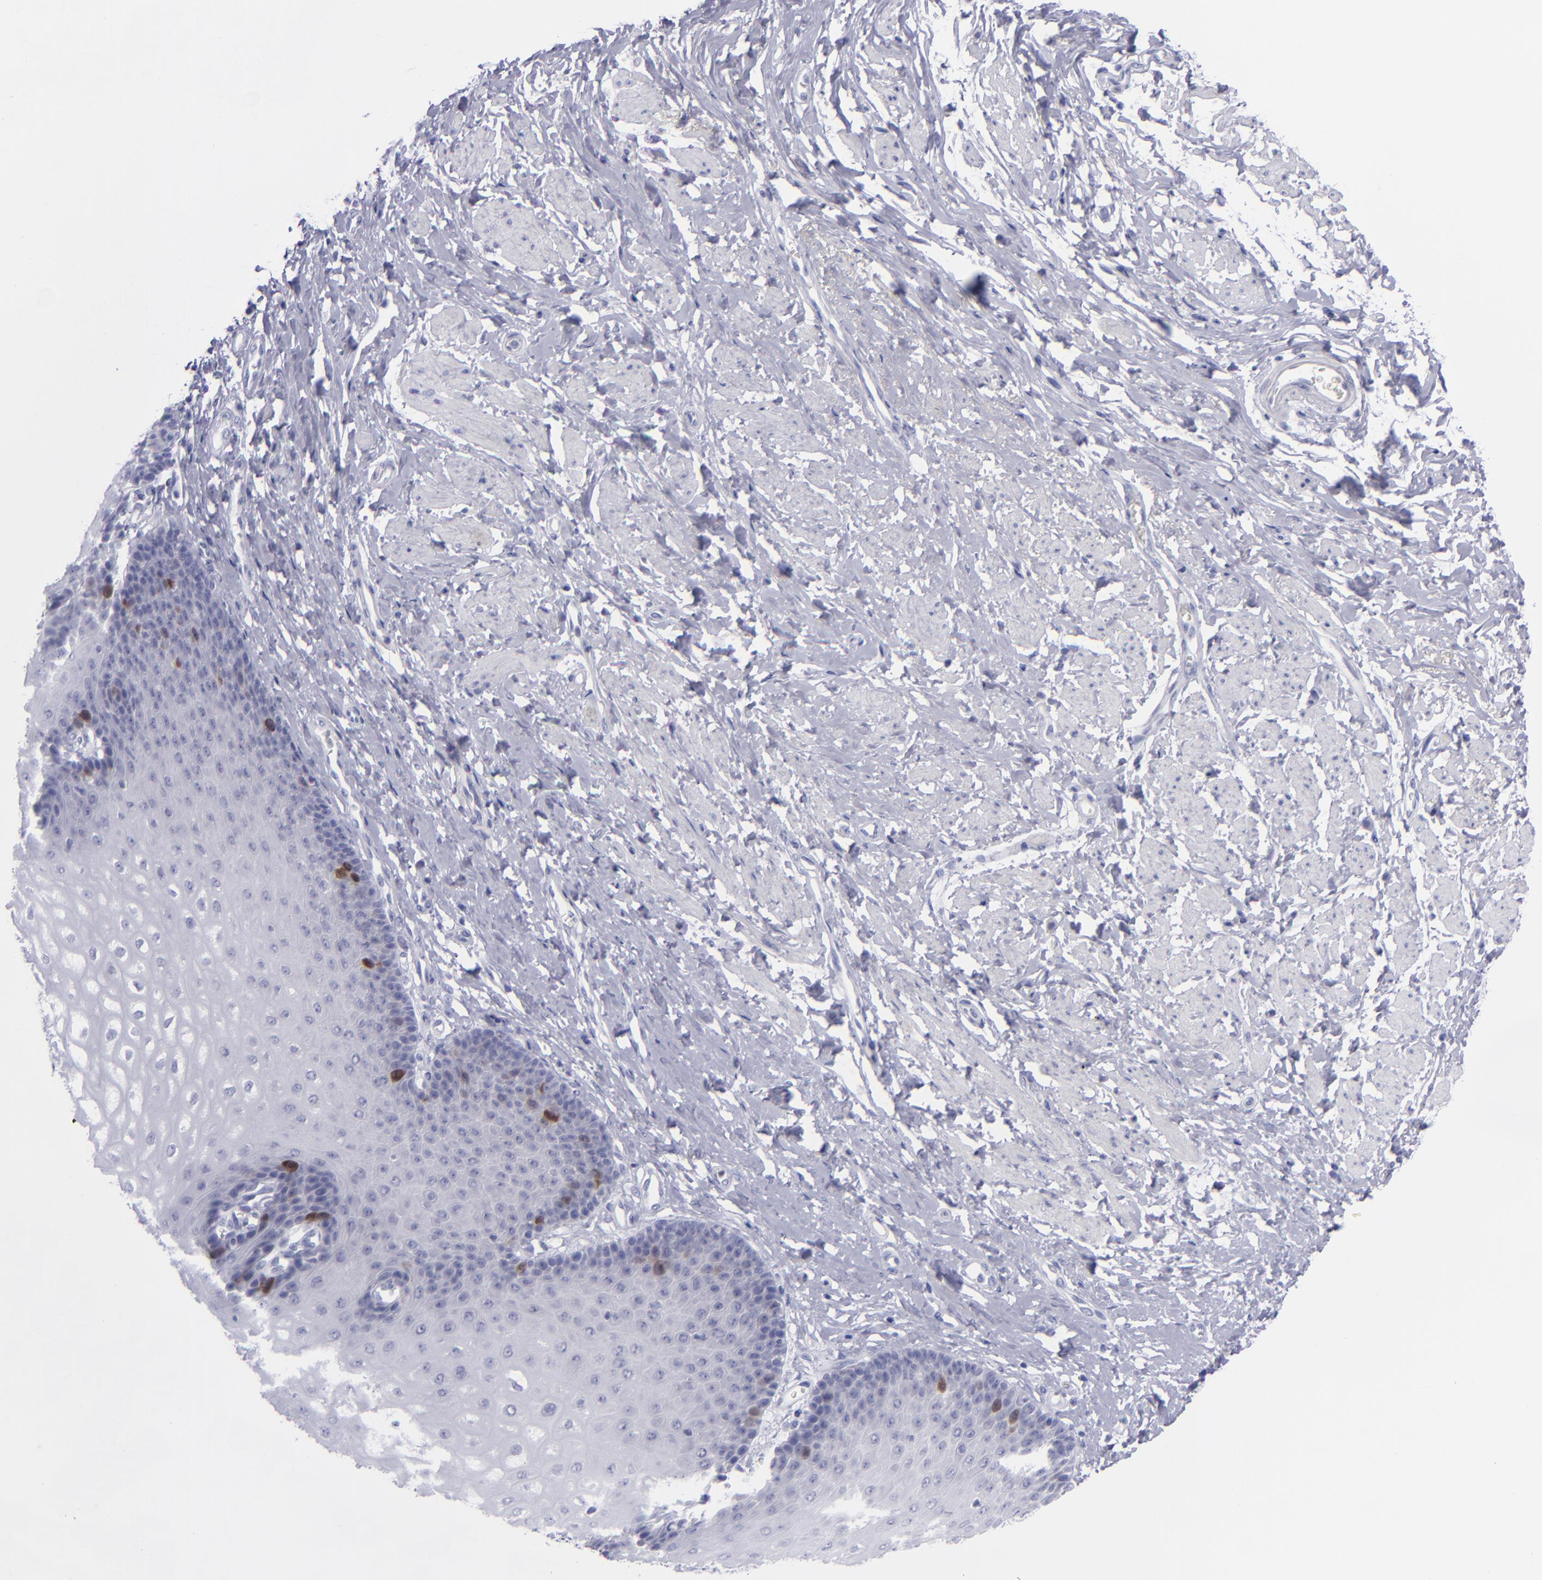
{"staining": {"intensity": "moderate", "quantity": "<25%", "location": "nuclear"}, "tissue": "esophagus", "cell_type": "Squamous epithelial cells", "image_type": "normal", "snomed": [{"axis": "morphology", "description": "Normal tissue, NOS"}, {"axis": "topography", "description": "Esophagus"}], "caption": "High-power microscopy captured an immunohistochemistry (IHC) histopathology image of benign esophagus, revealing moderate nuclear positivity in approximately <25% of squamous epithelial cells.", "gene": "AURKA", "patient": {"sex": "male", "age": 70}}